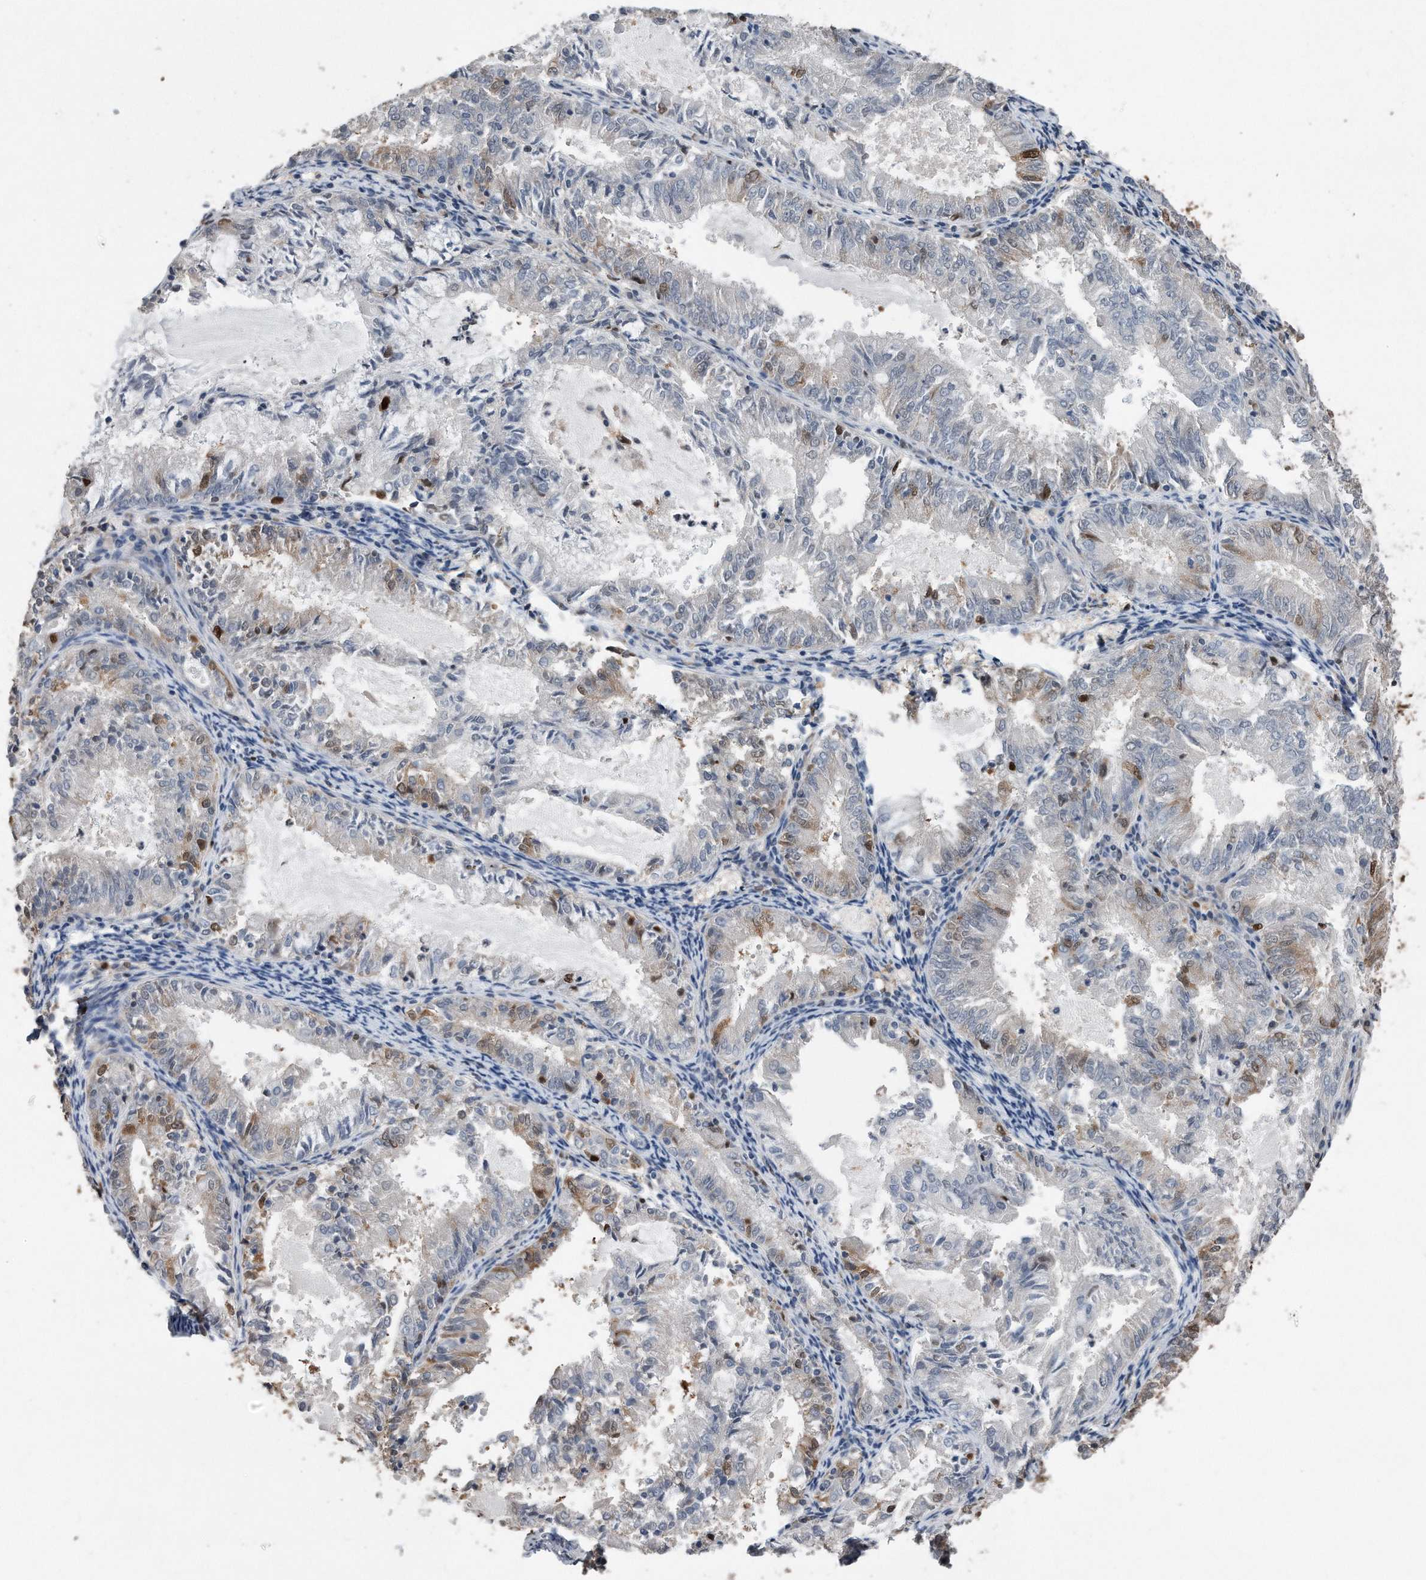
{"staining": {"intensity": "moderate", "quantity": "<25%", "location": "cytoplasmic/membranous,nuclear"}, "tissue": "endometrial cancer", "cell_type": "Tumor cells", "image_type": "cancer", "snomed": [{"axis": "morphology", "description": "Adenocarcinoma, NOS"}, {"axis": "topography", "description": "Endometrium"}], "caption": "Immunohistochemistry (IHC) photomicrograph of human adenocarcinoma (endometrial) stained for a protein (brown), which demonstrates low levels of moderate cytoplasmic/membranous and nuclear positivity in approximately <25% of tumor cells.", "gene": "PCNA", "patient": {"sex": "female", "age": 57}}